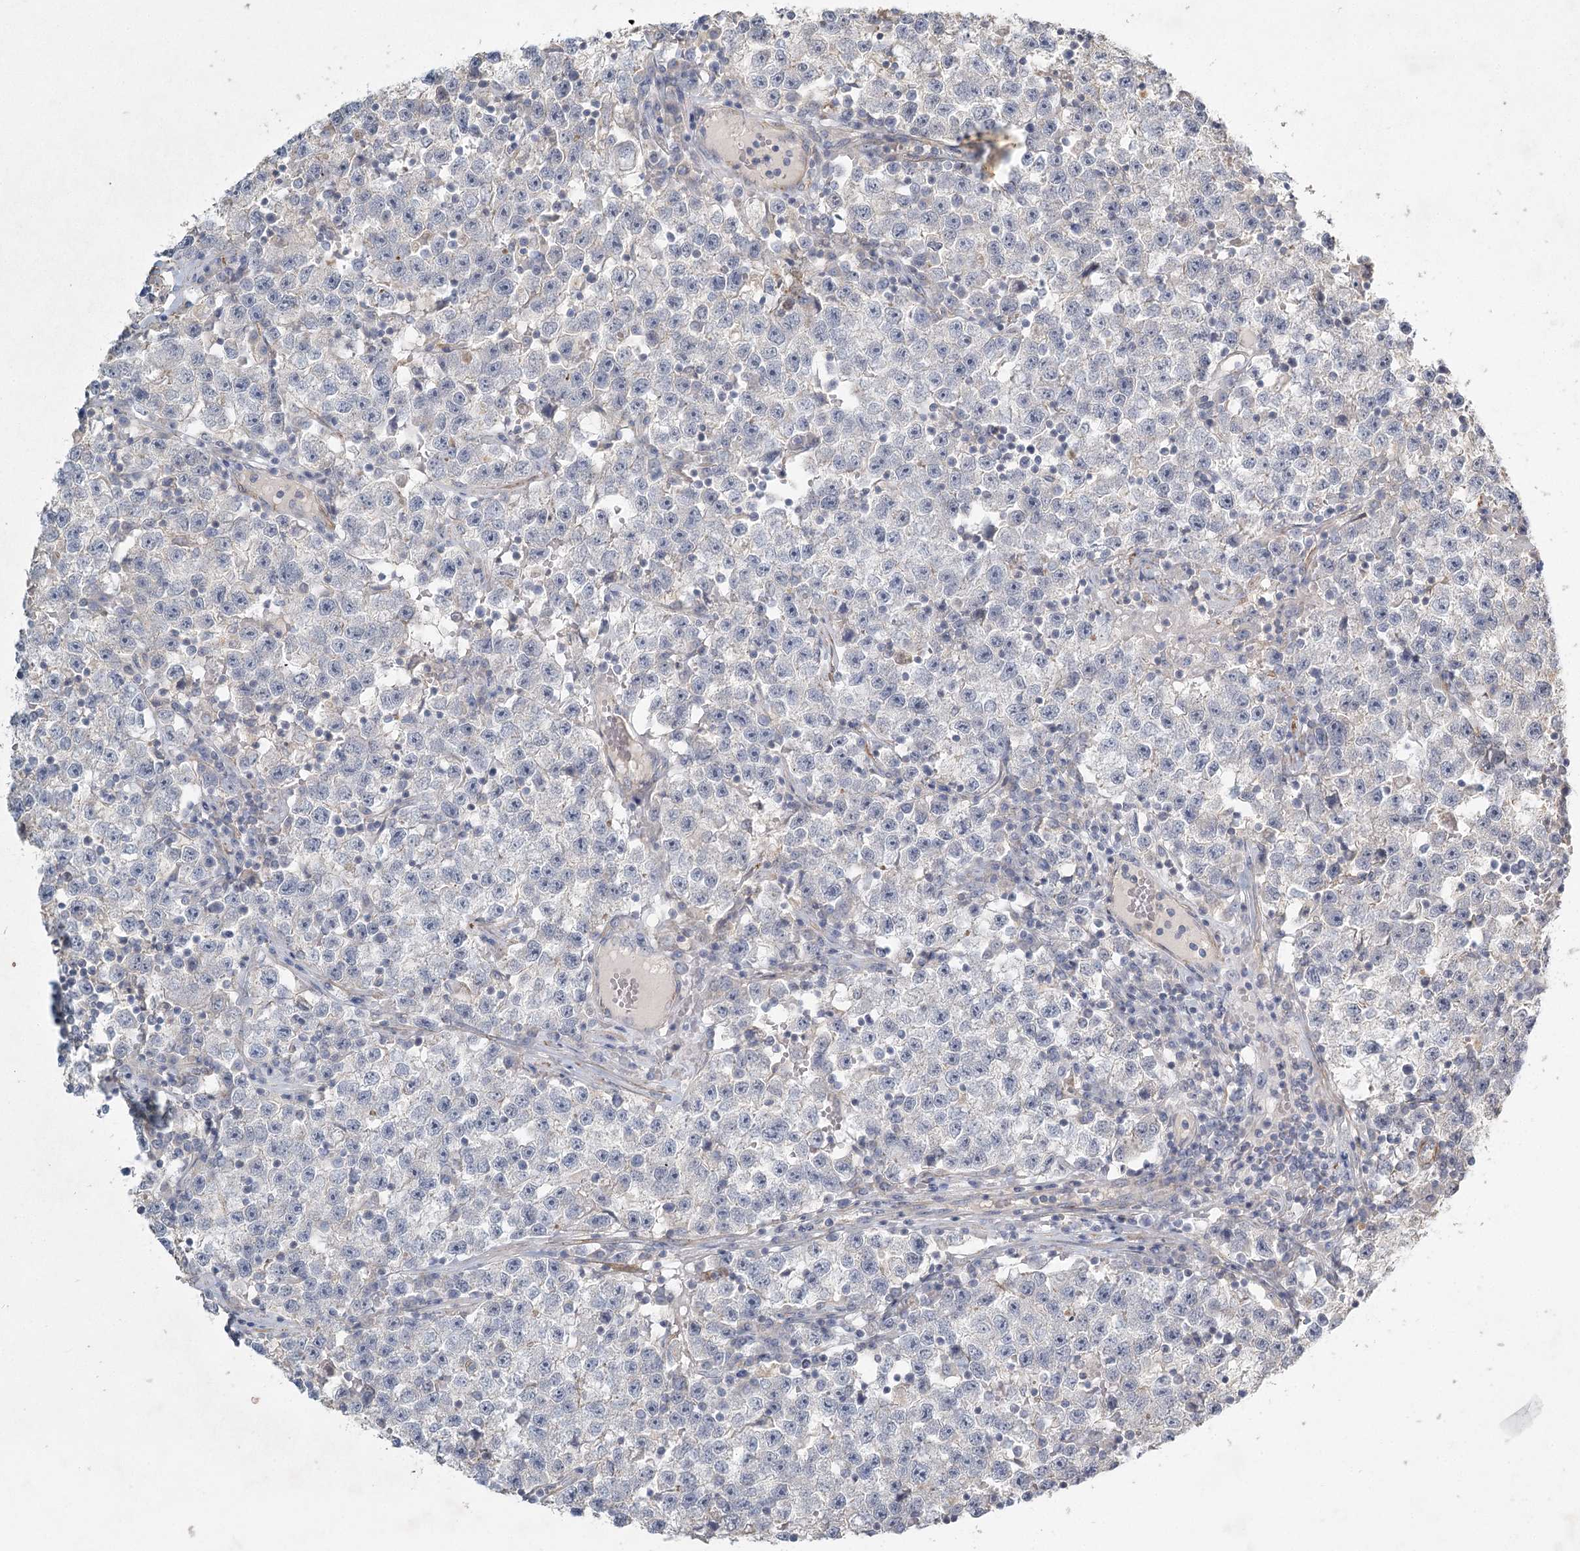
{"staining": {"intensity": "negative", "quantity": "none", "location": "none"}, "tissue": "testis cancer", "cell_type": "Tumor cells", "image_type": "cancer", "snomed": [{"axis": "morphology", "description": "Seminoma, NOS"}, {"axis": "topography", "description": "Testis"}], "caption": "Immunohistochemical staining of testis cancer (seminoma) displays no significant positivity in tumor cells.", "gene": "INPP4B", "patient": {"sex": "male", "age": 22}}